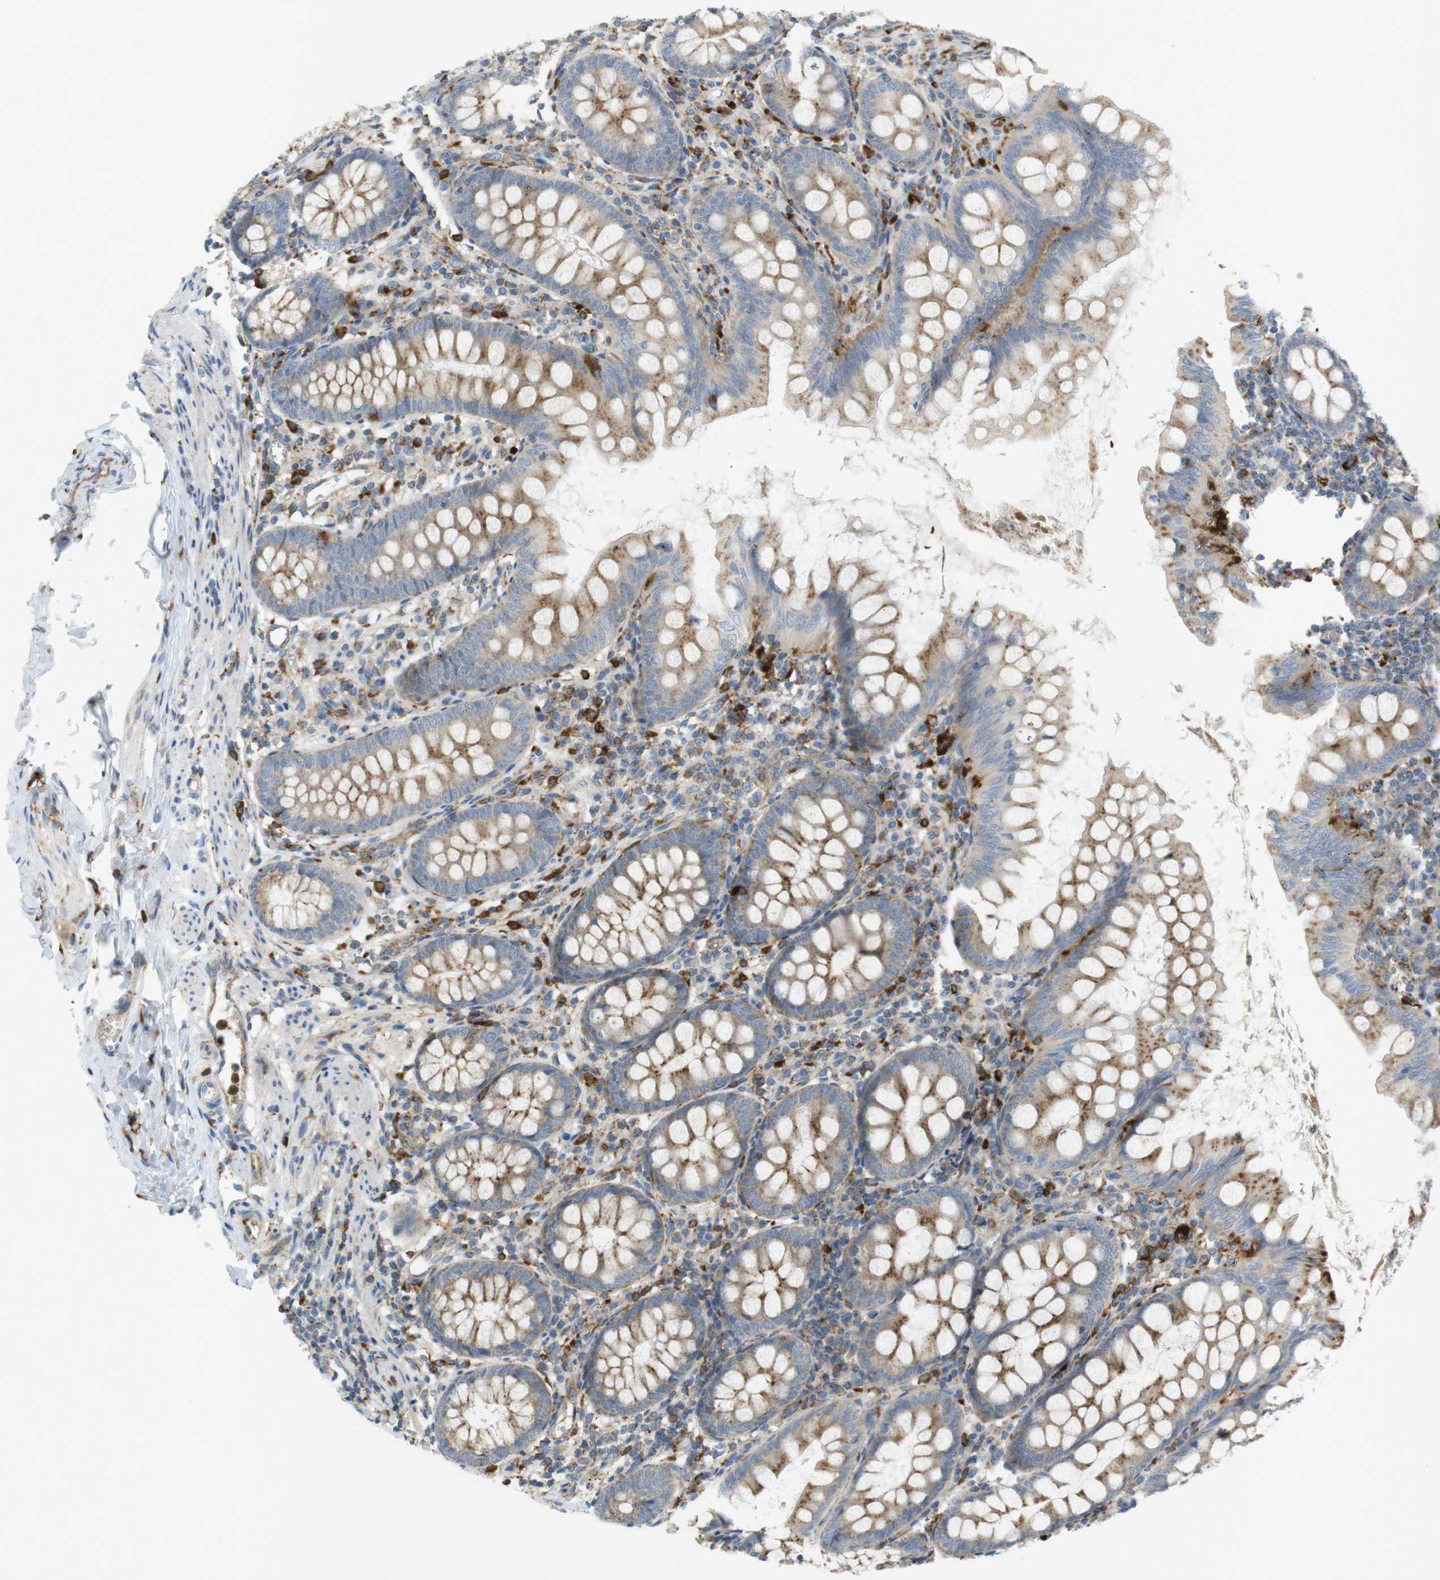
{"staining": {"intensity": "moderate", "quantity": ">75%", "location": "cytoplasmic/membranous"}, "tissue": "appendix", "cell_type": "Glandular cells", "image_type": "normal", "snomed": [{"axis": "morphology", "description": "Normal tissue, NOS"}, {"axis": "topography", "description": "Appendix"}], "caption": "This is an image of IHC staining of unremarkable appendix, which shows moderate positivity in the cytoplasmic/membranous of glandular cells.", "gene": "LAMP1", "patient": {"sex": "female", "age": 77}}